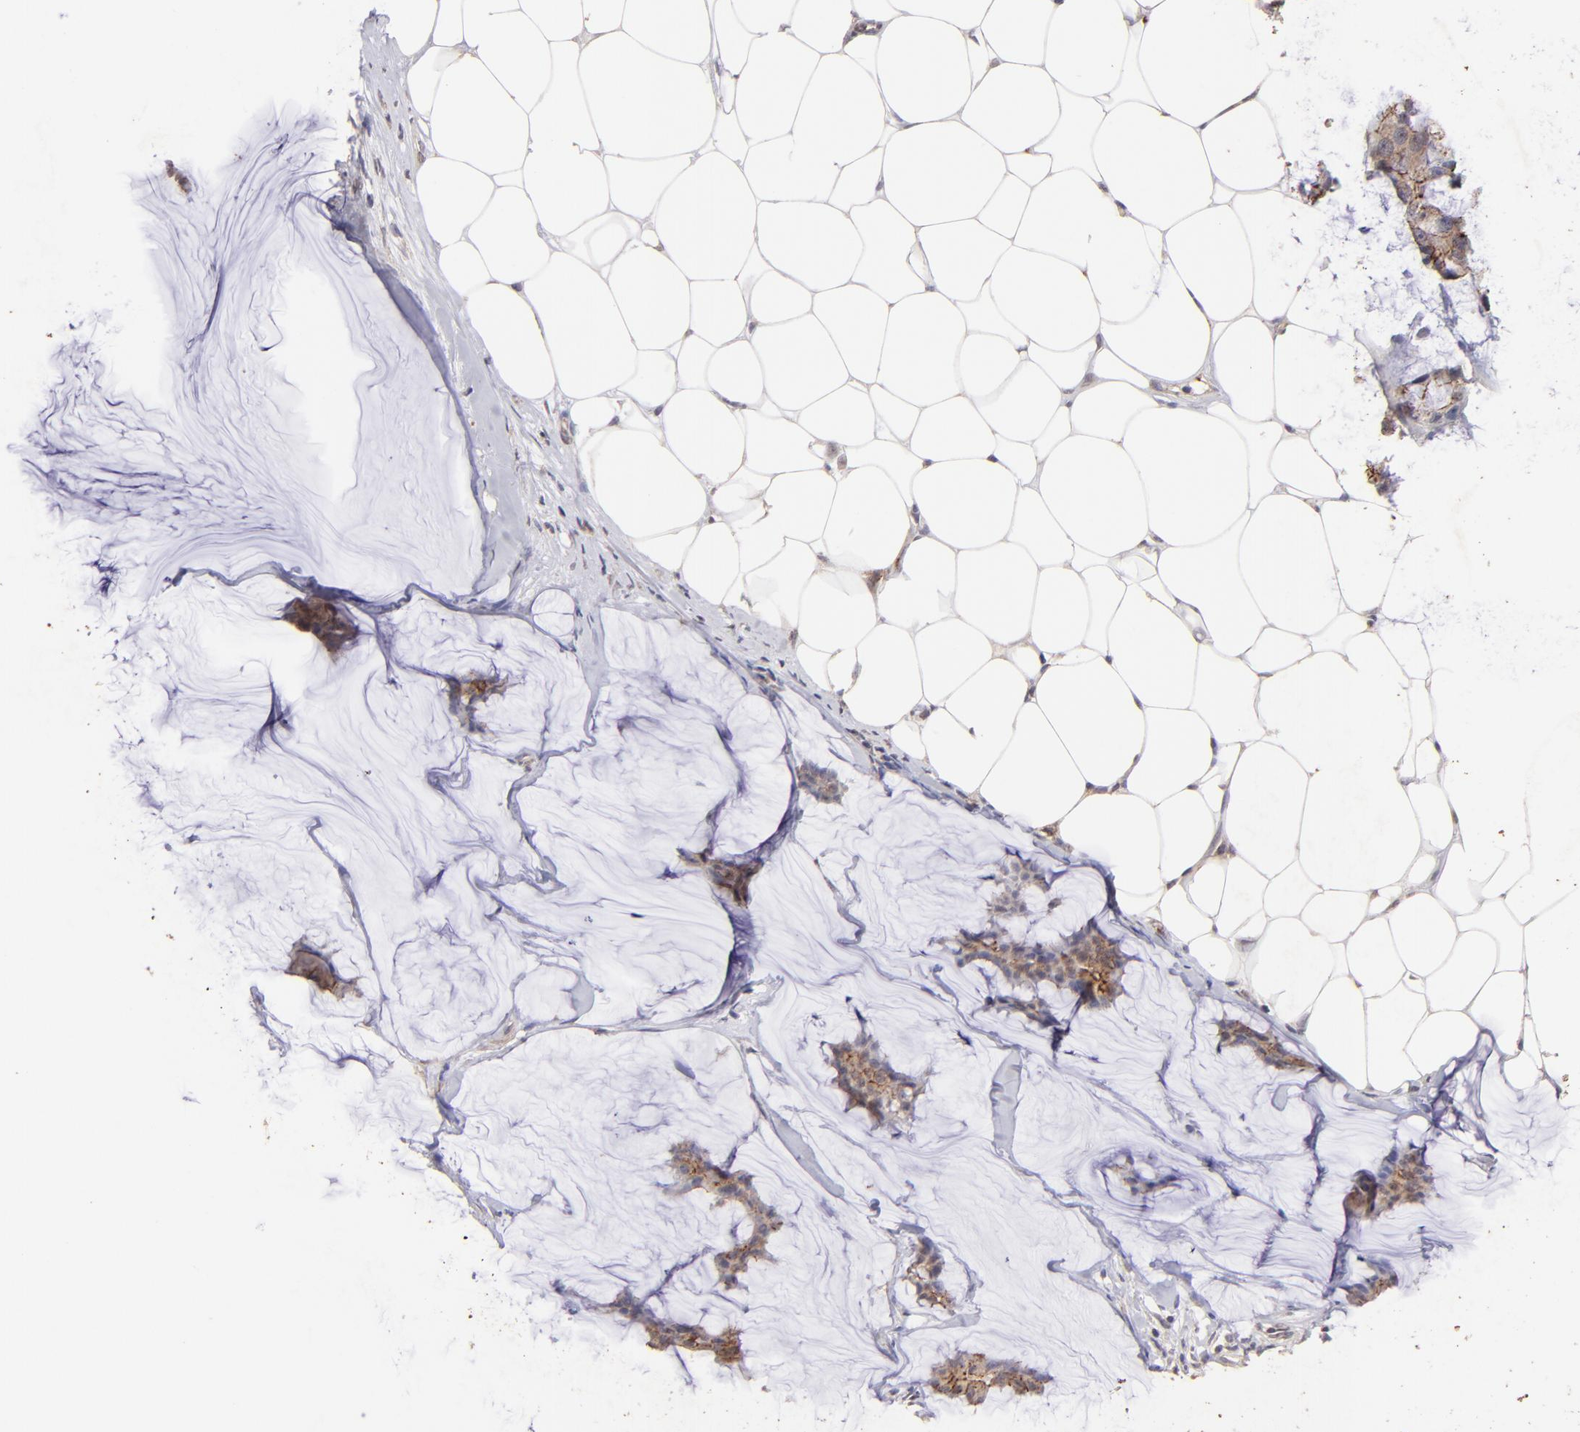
{"staining": {"intensity": "weak", "quantity": ">75%", "location": "cytoplasmic/membranous"}, "tissue": "breast cancer", "cell_type": "Tumor cells", "image_type": "cancer", "snomed": [{"axis": "morphology", "description": "Duct carcinoma"}, {"axis": "topography", "description": "Breast"}], "caption": "Immunohistochemical staining of human breast invasive ductal carcinoma displays low levels of weak cytoplasmic/membranous positivity in approximately >75% of tumor cells. (brown staining indicates protein expression, while blue staining denotes nuclei).", "gene": "CLDN1", "patient": {"sex": "female", "age": 93}}